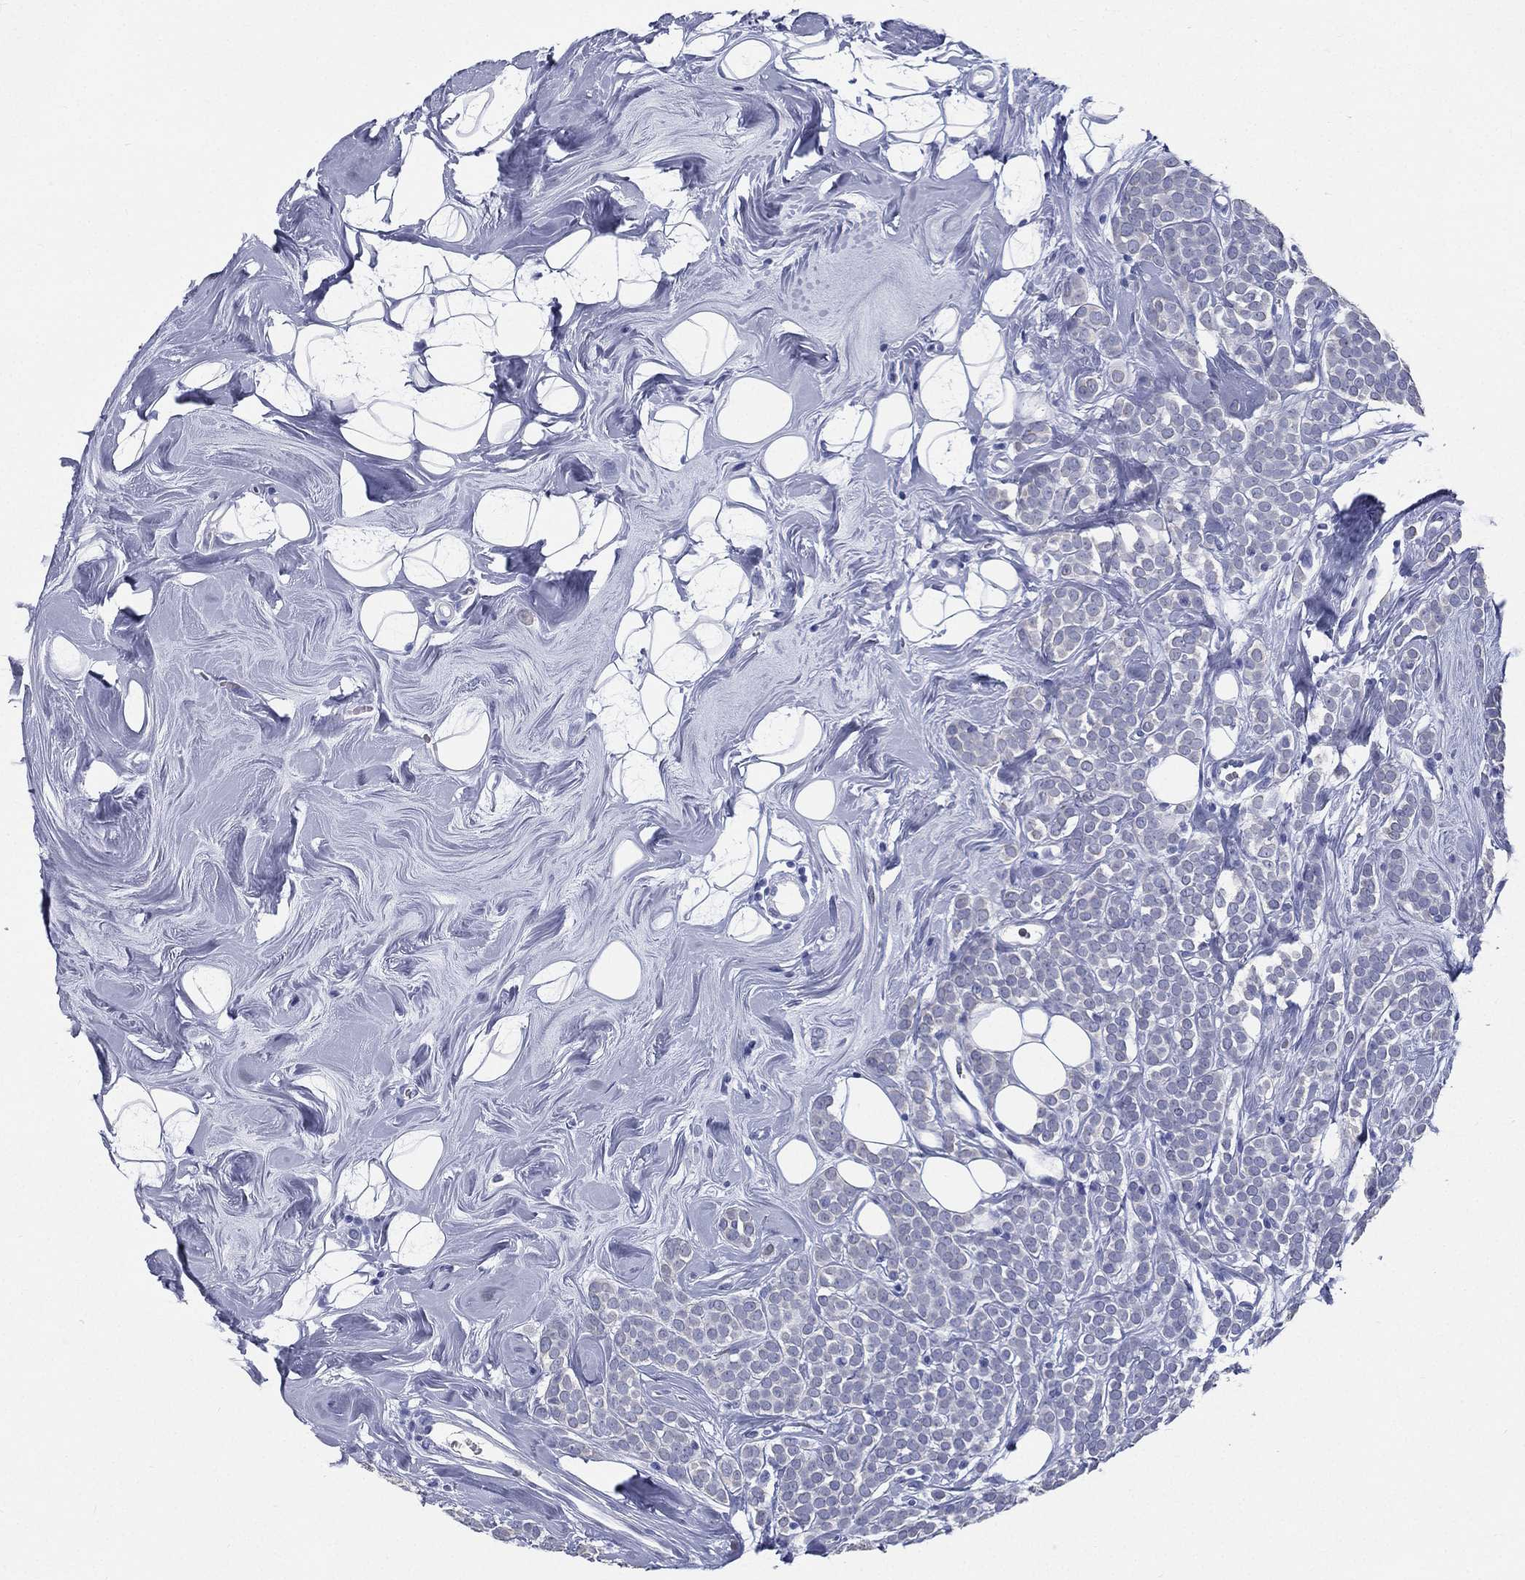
{"staining": {"intensity": "negative", "quantity": "none", "location": "none"}, "tissue": "breast cancer", "cell_type": "Tumor cells", "image_type": "cancer", "snomed": [{"axis": "morphology", "description": "Lobular carcinoma"}, {"axis": "topography", "description": "Breast"}], "caption": "IHC of lobular carcinoma (breast) exhibits no positivity in tumor cells.", "gene": "RSPH4A", "patient": {"sex": "female", "age": 49}}